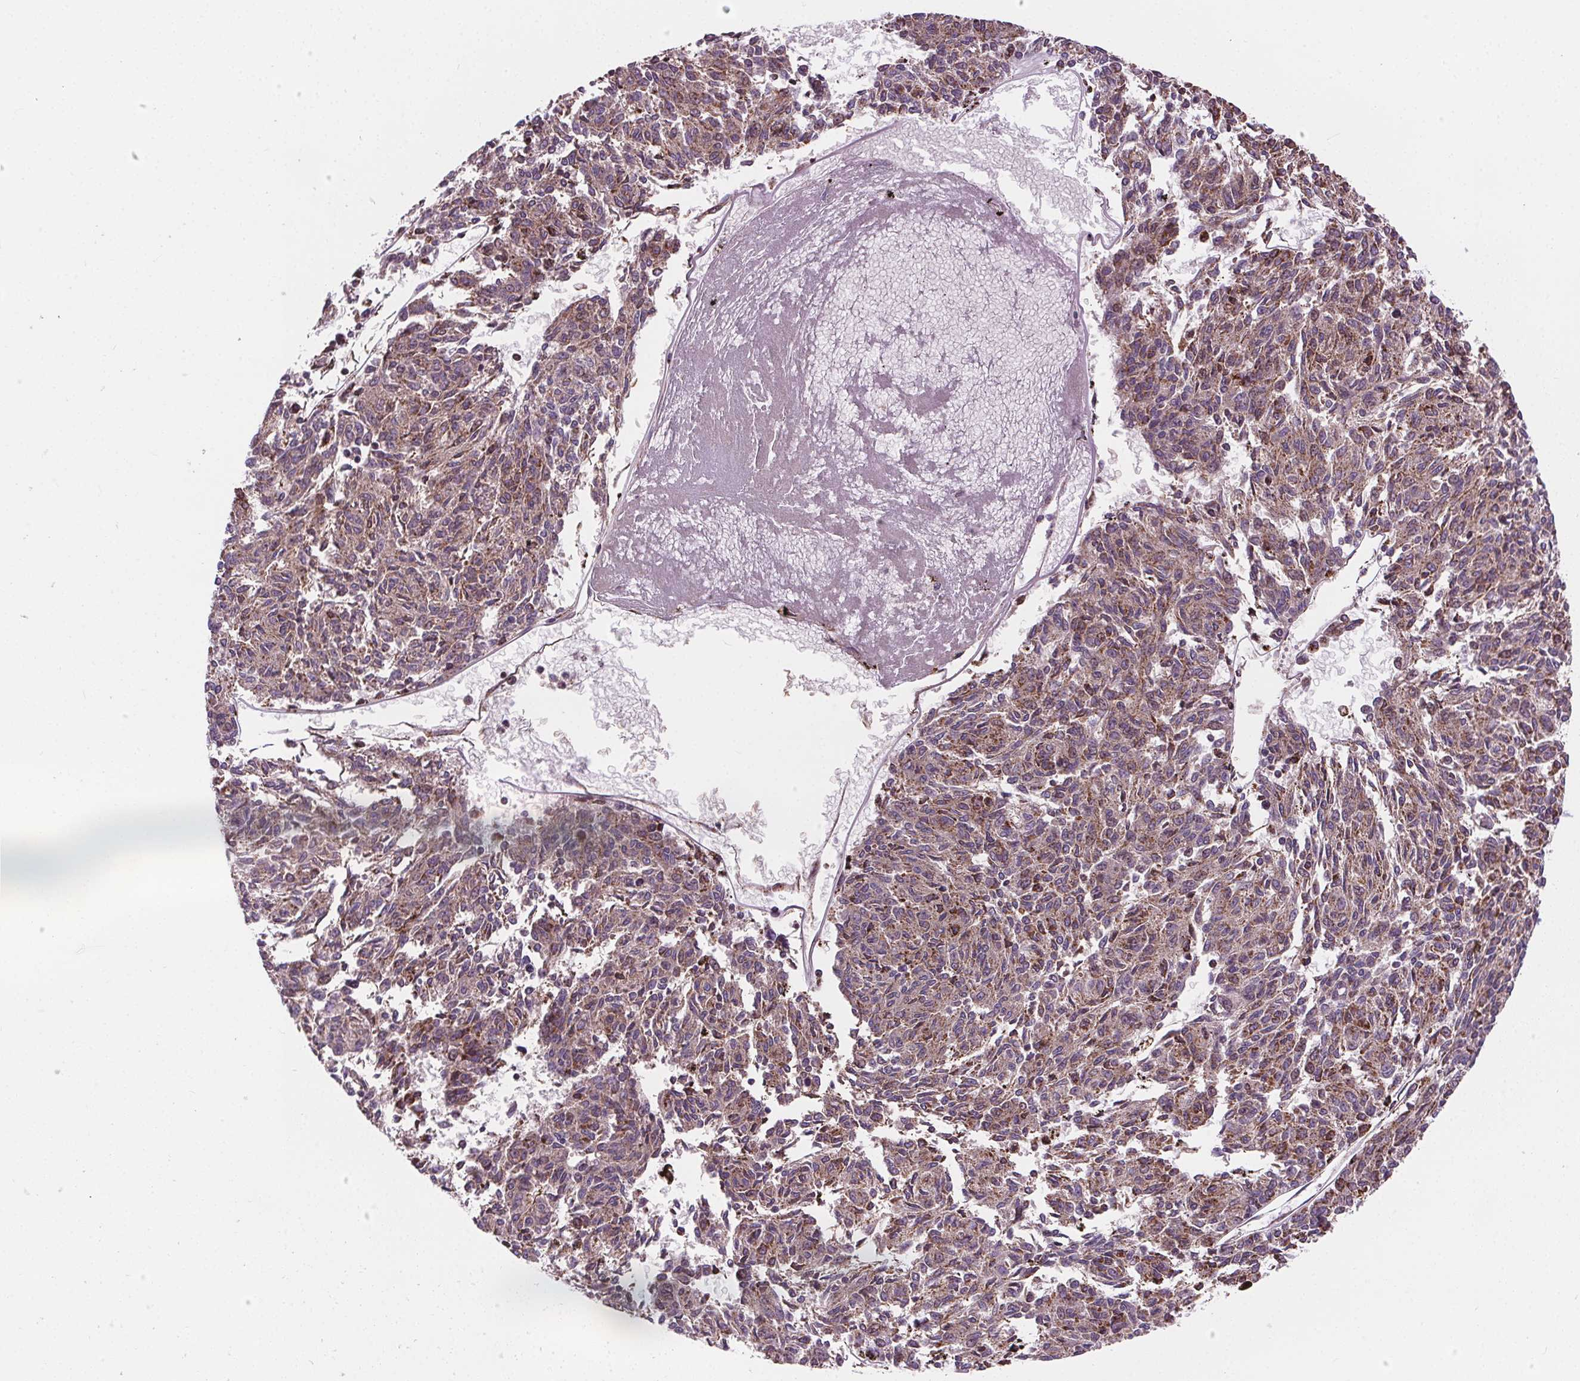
{"staining": {"intensity": "moderate", "quantity": "25%-75%", "location": "cytoplasmic/membranous"}, "tissue": "melanoma", "cell_type": "Tumor cells", "image_type": "cancer", "snomed": [{"axis": "morphology", "description": "Malignant melanoma, NOS"}, {"axis": "topography", "description": "Skin"}], "caption": "Immunohistochemistry (IHC) of human melanoma exhibits medium levels of moderate cytoplasmic/membranous staining in approximately 25%-75% of tumor cells.", "gene": "GOLT1B", "patient": {"sex": "female", "age": 72}}